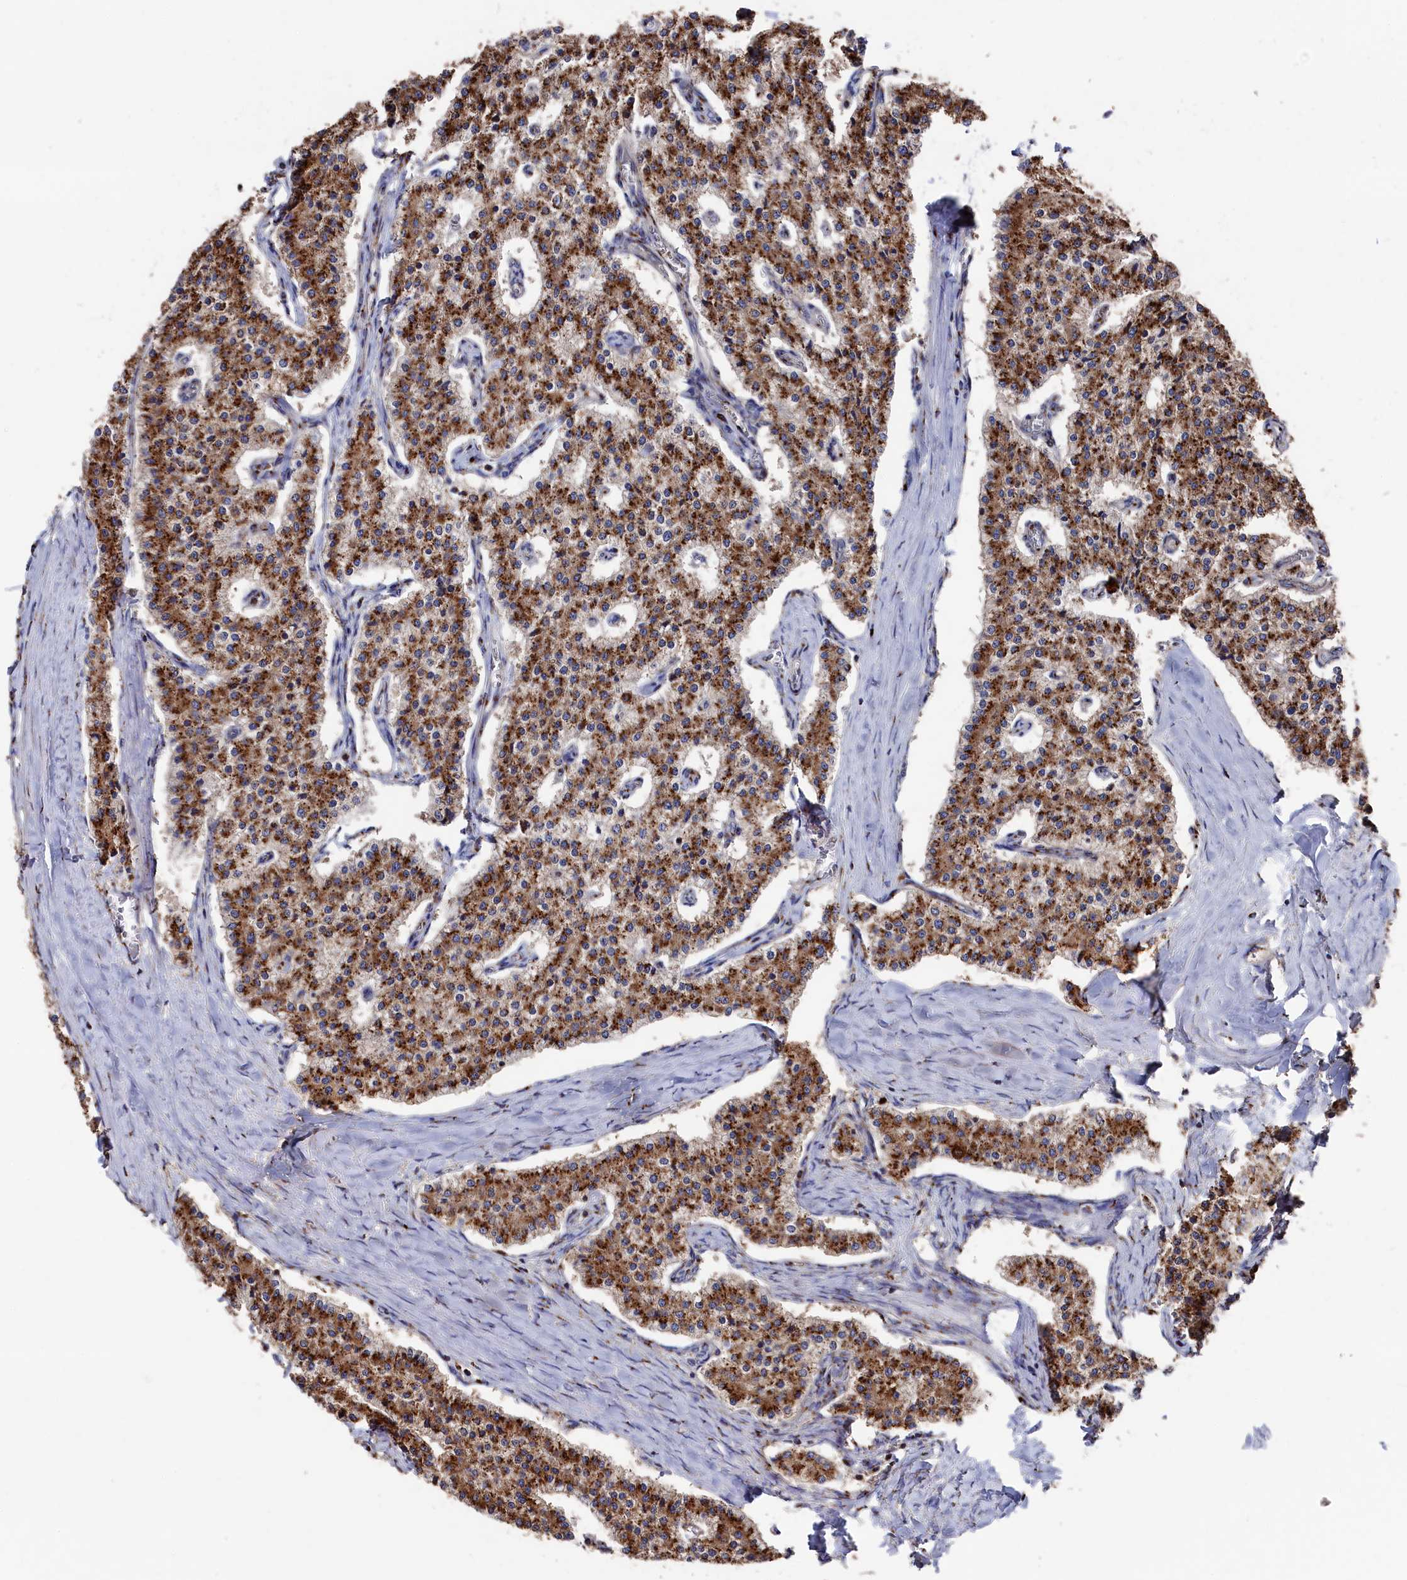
{"staining": {"intensity": "strong", "quantity": ">75%", "location": "cytoplasmic/membranous"}, "tissue": "carcinoid", "cell_type": "Tumor cells", "image_type": "cancer", "snomed": [{"axis": "morphology", "description": "Carcinoid, malignant, NOS"}, {"axis": "topography", "description": "Colon"}], "caption": "There is high levels of strong cytoplasmic/membranous expression in tumor cells of carcinoid (malignant), as demonstrated by immunohistochemical staining (brown color).", "gene": "PRRC1", "patient": {"sex": "female", "age": 52}}